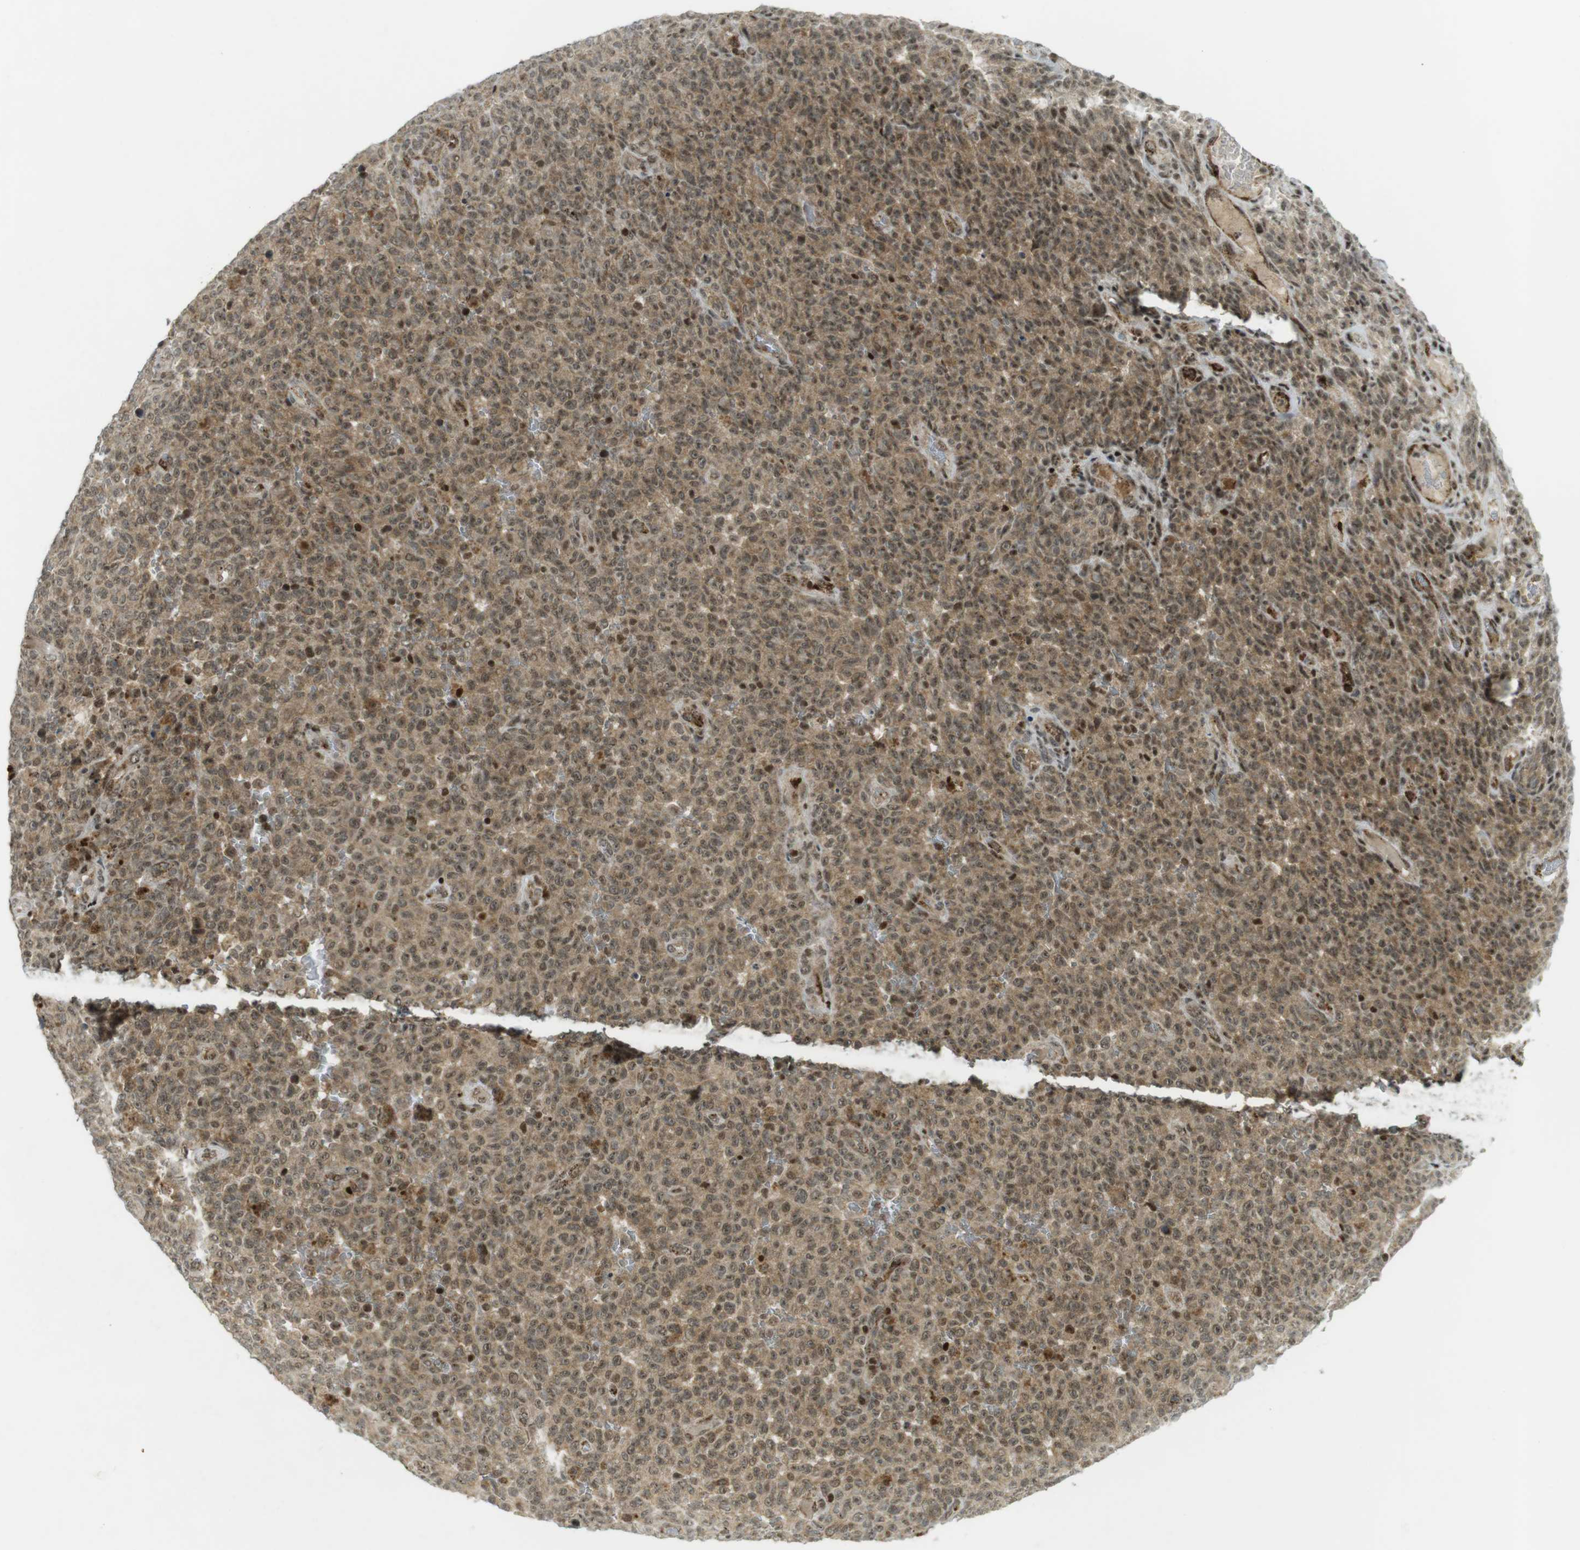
{"staining": {"intensity": "moderate", "quantity": ">75%", "location": "cytoplasmic/membranous,nuclear"}, "tissue": "melanoma", "cell_type": "Tumor cells", "image_type": "cancer", "snomed": [{"axis": "morphology", "description": "Malignant melanoma, NOS"}, {"axis": "topography", "description": "Skin"}], "caption": "Tumor cells reveal medium levels of moderate cytoplasmic/membranous and nuclear positivity in approximately >75% of cells in human melanoma.", "gene": "PPP1R13B", "patient": {"sex": "female", "age": 82}}